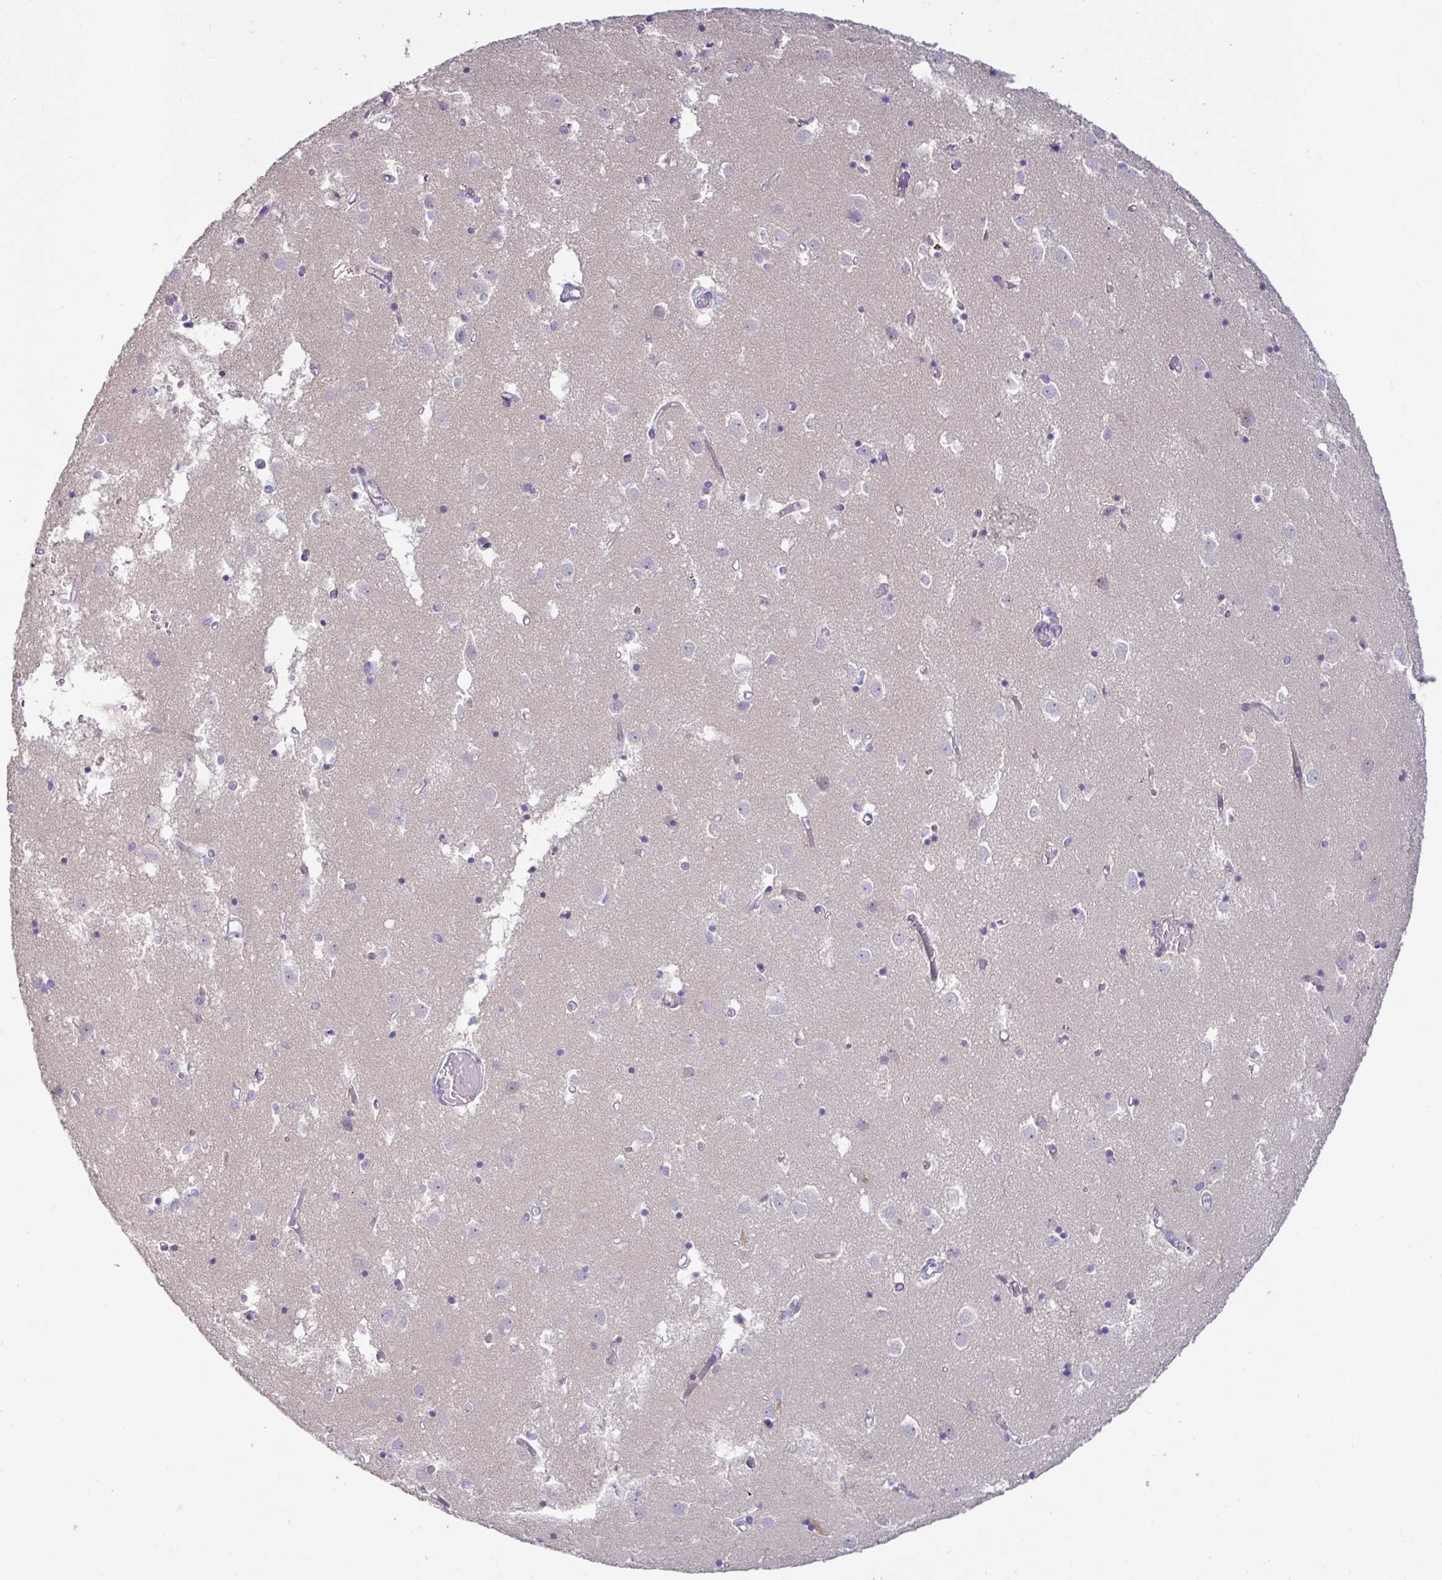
{"staining": {"intensity": "negative", "quantity": "none", "location": "none"}, "tissue": "caudate", "cell_type": "Glial cells", "image_type": "normal", "snomed": [{"axis": "morphology", "description": "Normal tissue, NOS"}, {"axis": "topography", "description": "Lateral ventricle wall"}], "caption": "IHC of unremarkable human caudate reveals no expression in glial cells. (DAB (3,3'-diaminobenzidine) IHC, high magnification).", "gene": "GSTM1", "patient": {"sex": "male", "age": 70}}